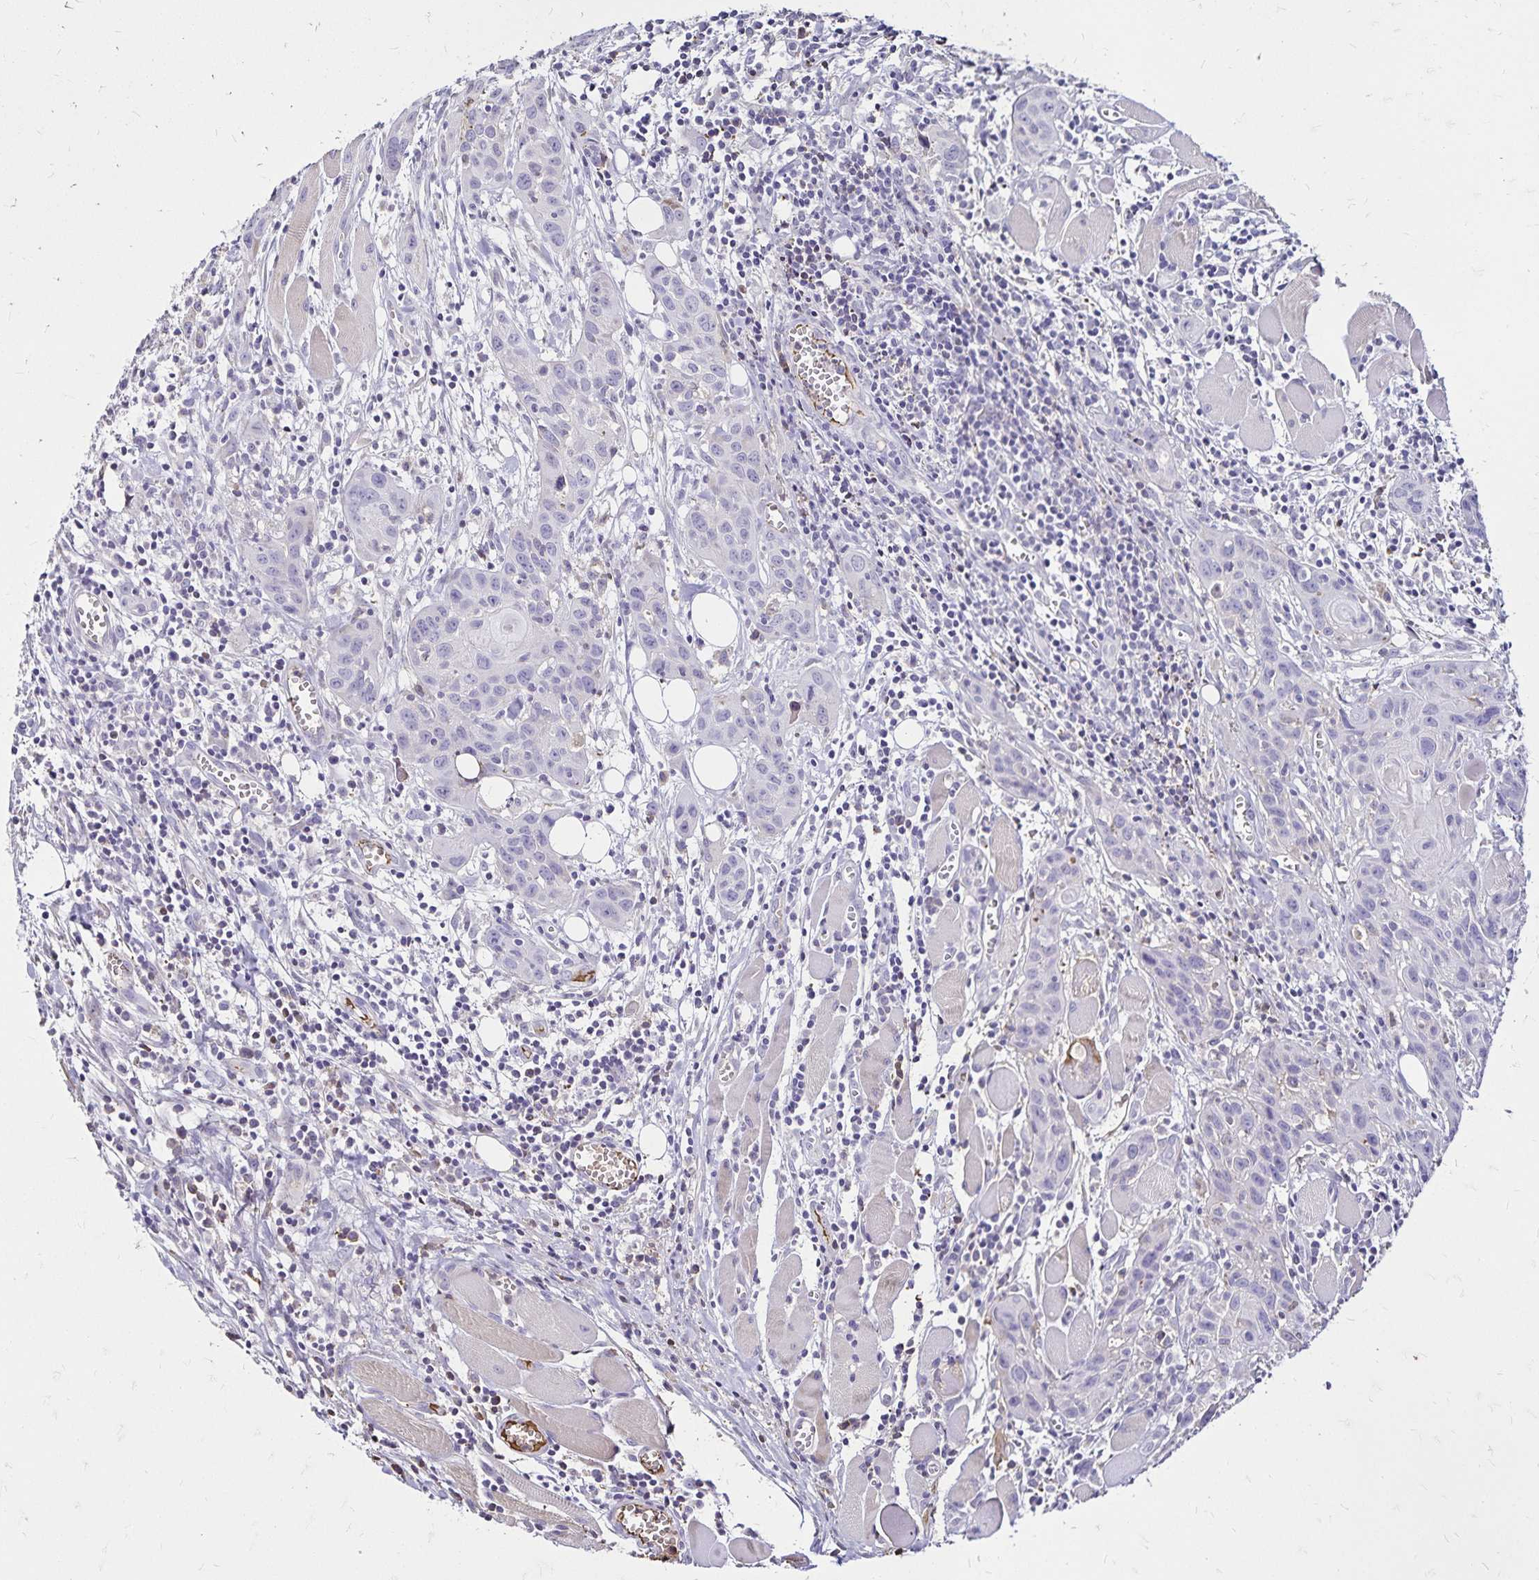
{"staining": {"intensity": "negative", "quantity": "none", "location": "none"}, "tissue": "head and neck cancer", "cell_type": "Tumor cells", "image_type": "cancer", "snomed": [{"axis": "morphology", "description": "Squamous cell carcinoma, NOS"}, {"axis": "topography", "description": "Oral tissue"}, {"axis": "topography", "description": "Head-Neck"}], "caption": "A high-resolution histopathology image shows immunohistochemistry staining of head and neck cancer, which displays no significant staining in tumor cells.", "gene": "KISS1", "patient": {"sex": "male", "age": 58}}